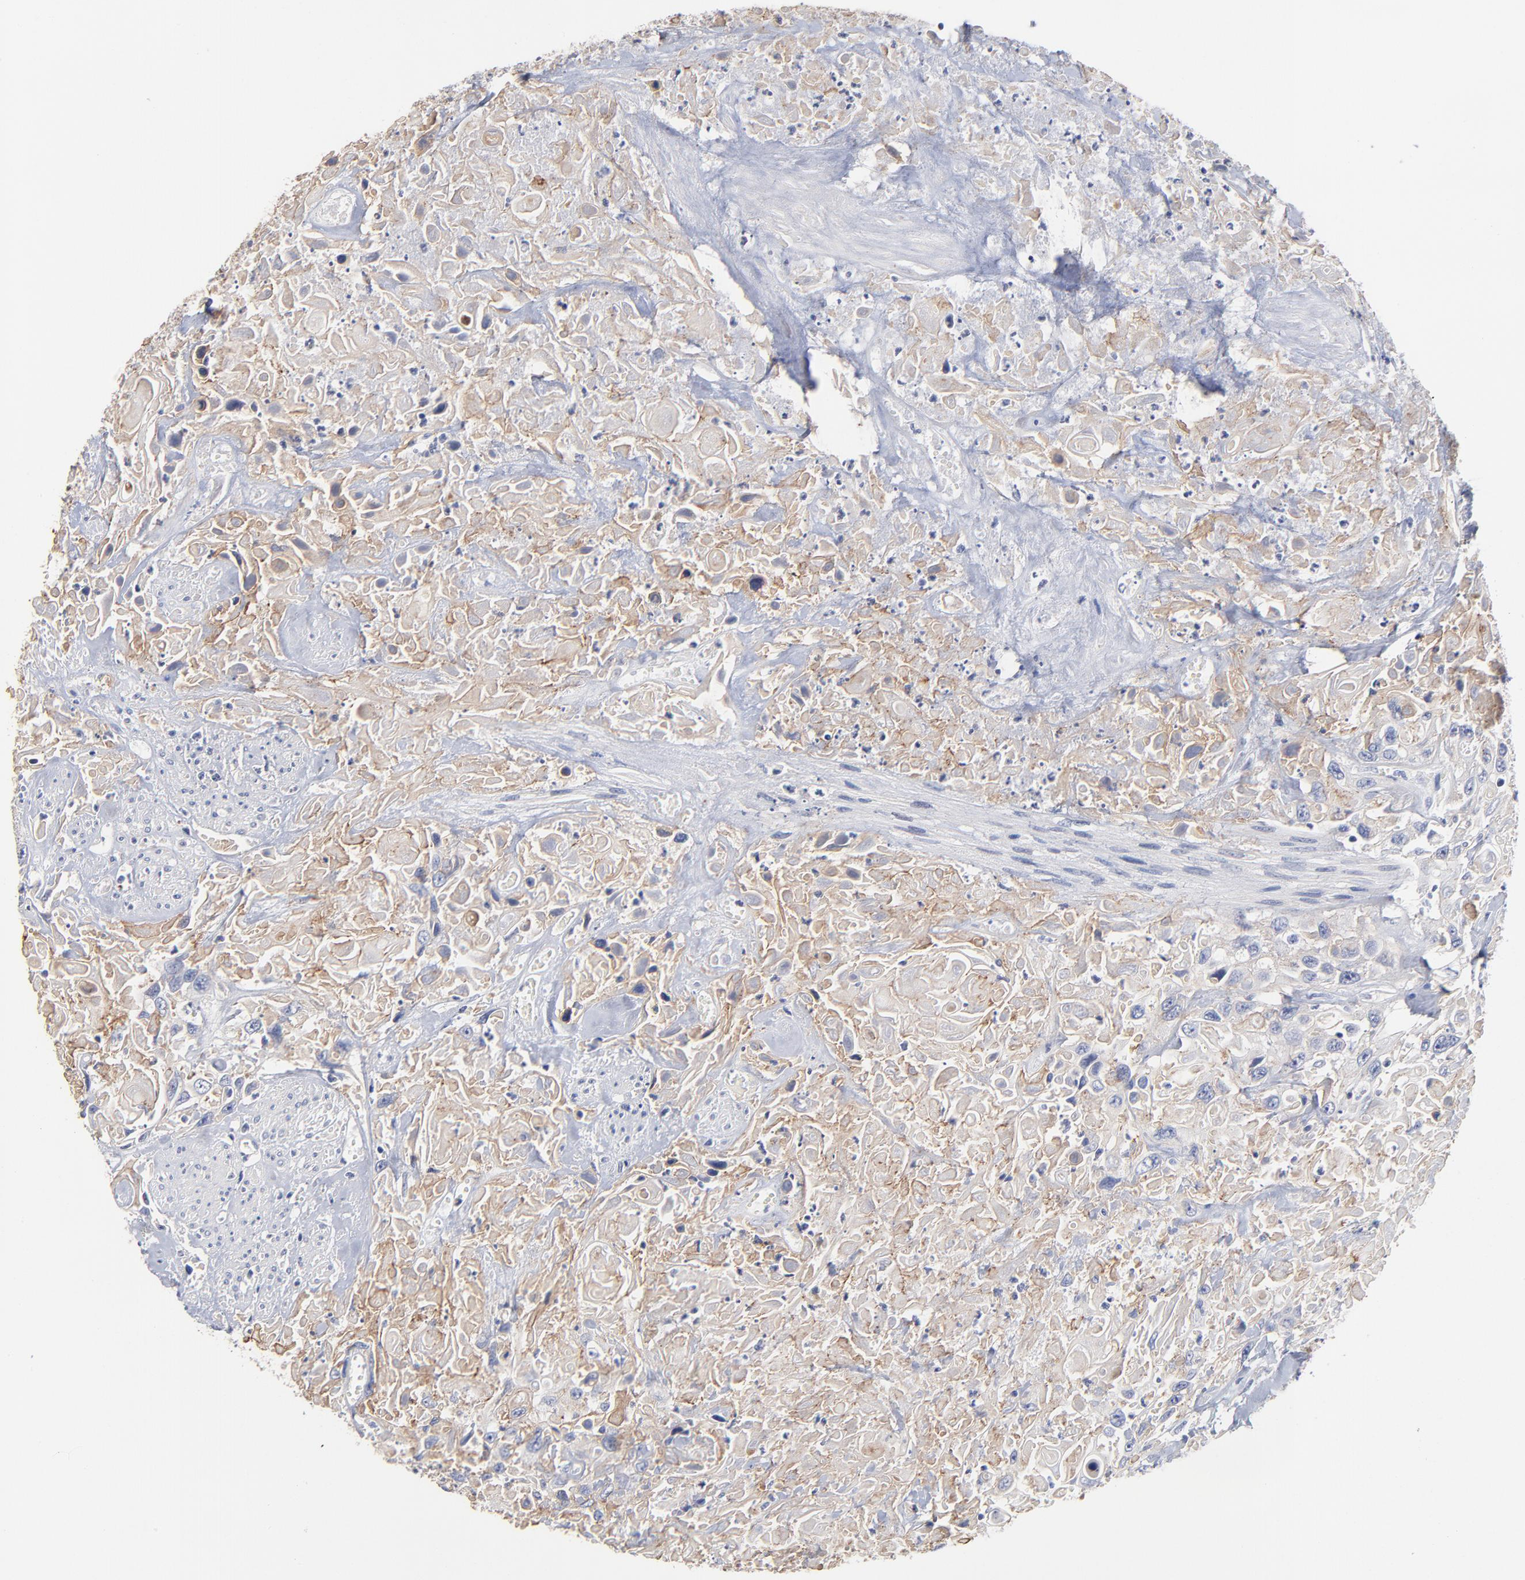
{"staining": {"intensity": "negative", "quantity": "none", "location": "none"}, "tissue": "urothelial cancer", "cell_type": "Tumor cells", "image_type": "cancer", "snomed": [{"axis": "morphology", "description": "Urothelial carcinoma, High grade"}, {"axis": "topography", "description": "Urinary bladder"}], "caption": "The micrograph exhibits no staining of tumor cells in high-grade urothelial carcinoma. The staining was performed using DAB (3,3'-diaminobenzidine) to visualize the protein expression in brown, while the nuclei were stained in blue with hematoxylin (Magnification: 20x).", "gene": "CXADR", "patient": {"sex": "female", "age": 84}}